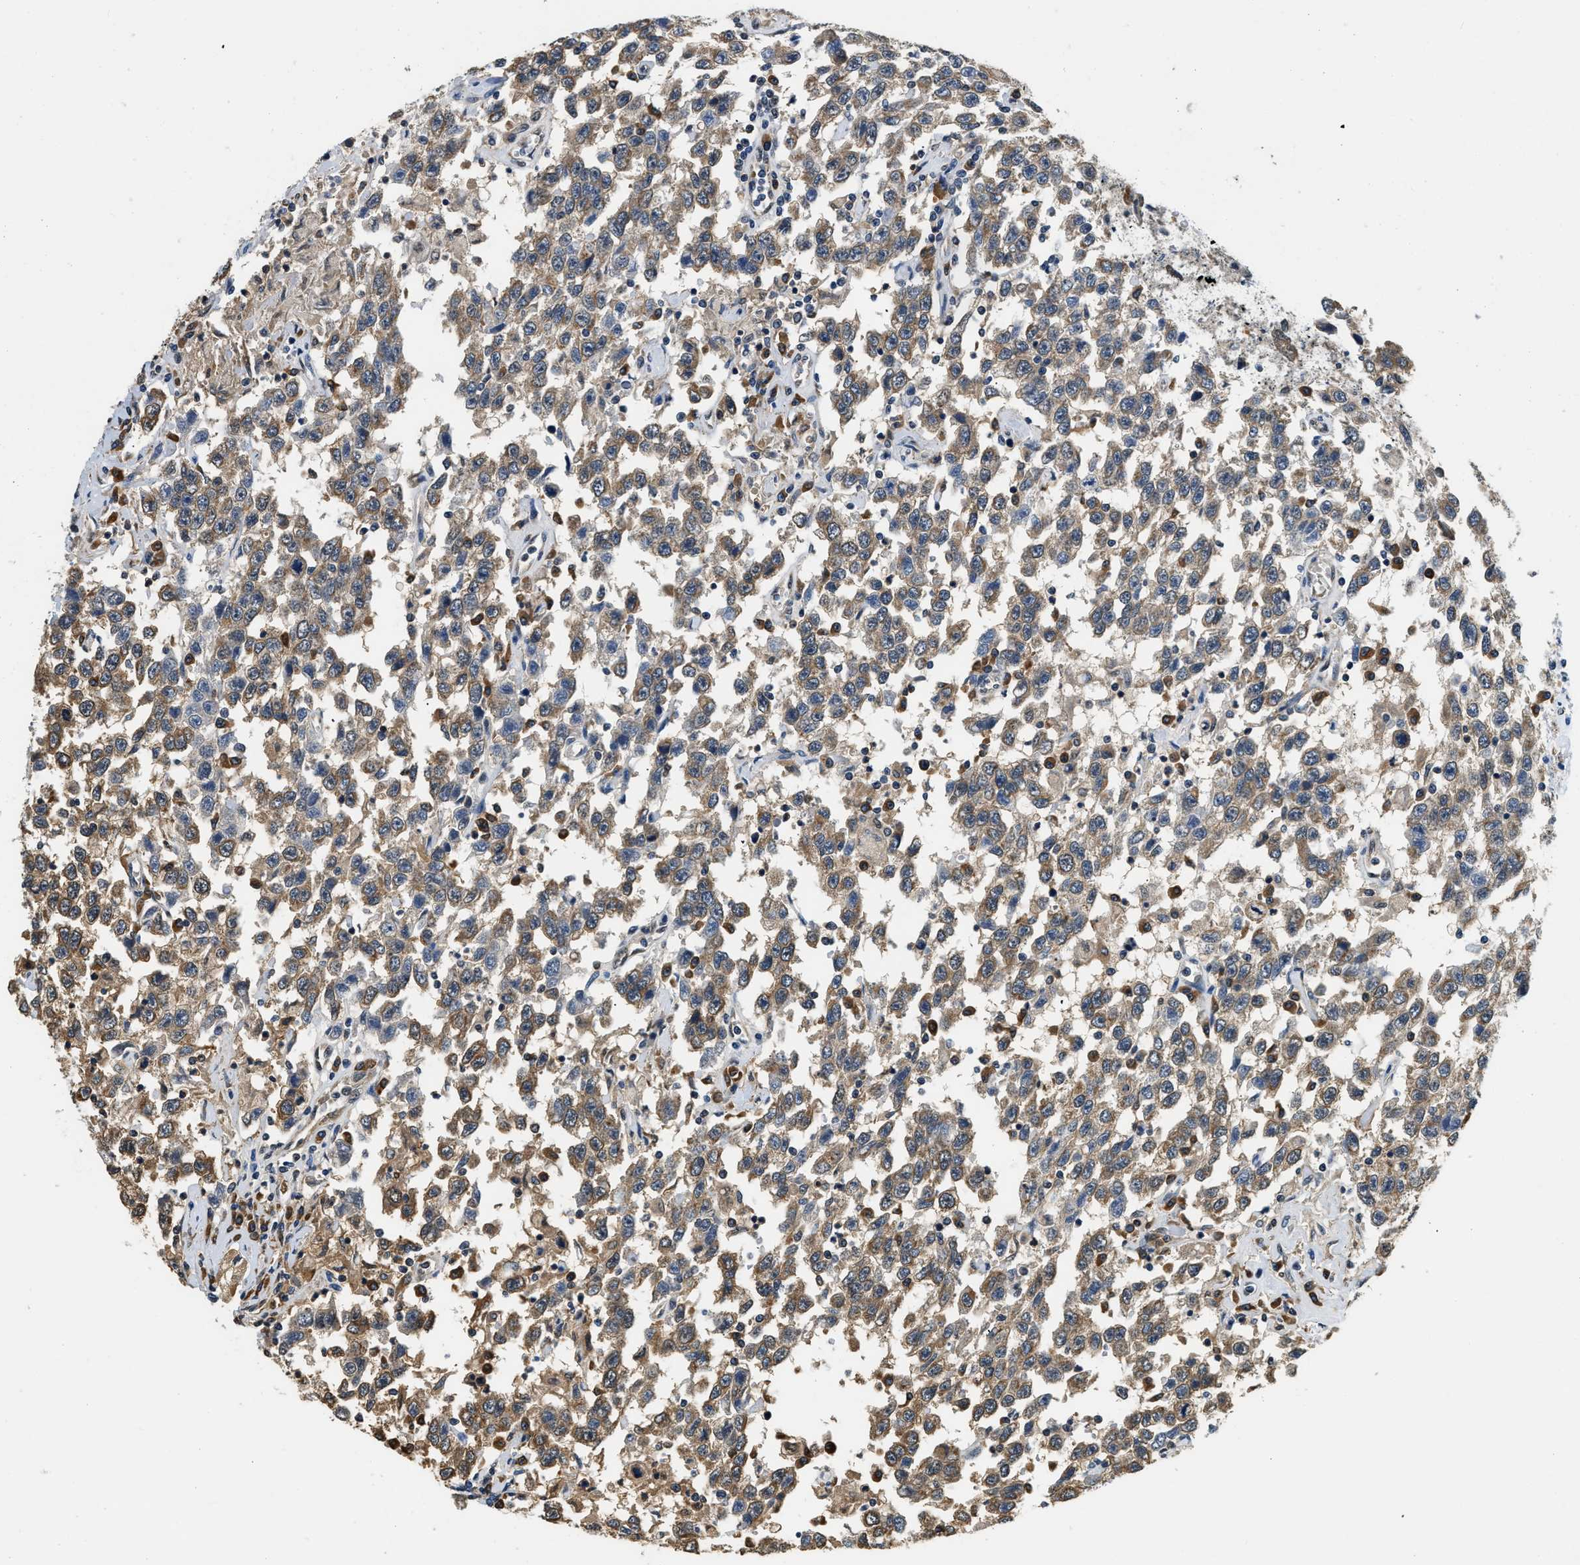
{"staining": {"intensity": "moderate", "quantity": ">75%", "location": "cytoplasmic/membranous"}, "tissue": "testis cancer", "cell_type": "Tumor cells", "image_type": "cancer", "snomed": [{"axis": "morphology", "description": "Seminoma, NOS"}, {"axis": "topography", "description": "Testis"}], "caption": "Human seminoma (testis) stained with a brown dye demonstrates moderate cytoplasmic/membranous positive staining in about >75% of tumor cells.", "gene": "BCL7C", "patient": {"sex": "male", "age": 41}}